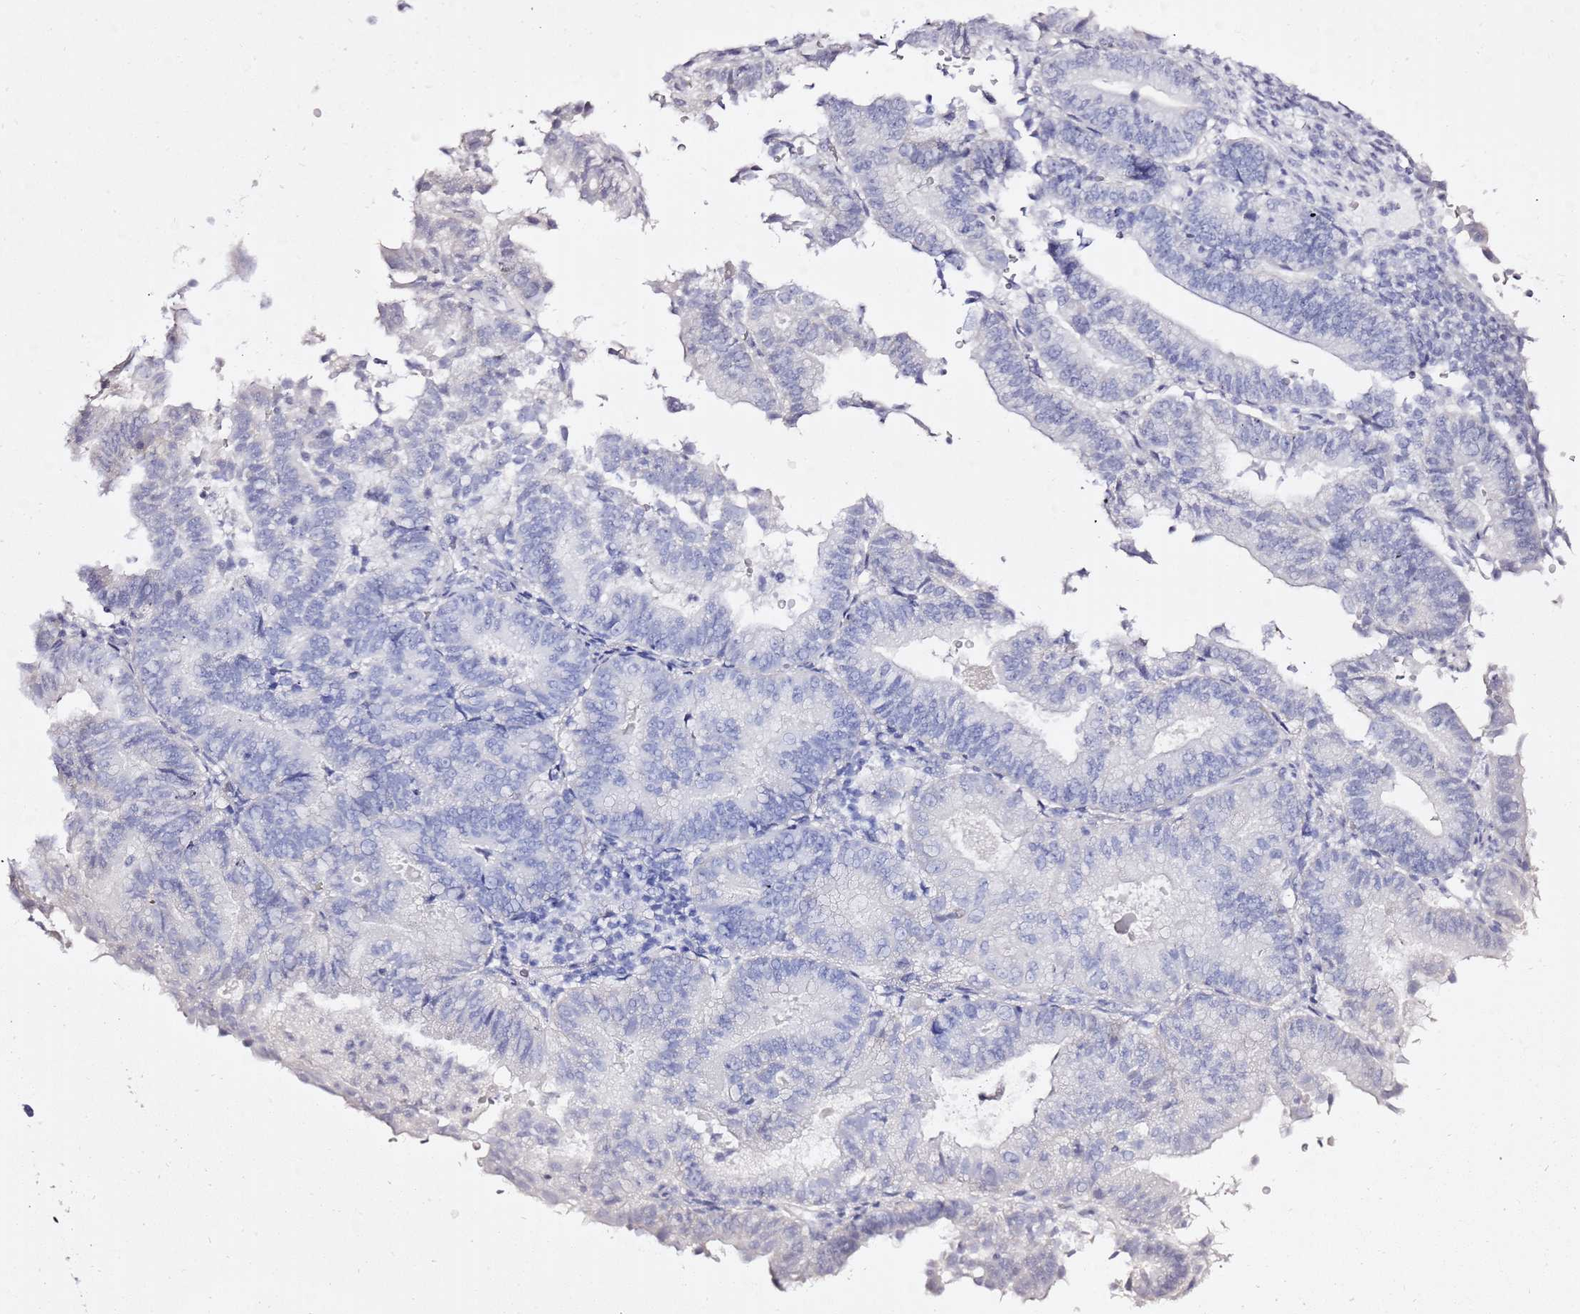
{"staining": {"intensity": "negative", "quantity": "none", "location": "none"}, "tissue": "endometrial cancer", "cell_type": "Tumor cells", "image_type": "cancer", "snomed": [{"axis": "morphology", "description": "Adenocarcinoma, NOS"}, {"axis": "topography", "description": "Endometrium"}], "caption": "DAB immunohistochemical staining of endometrial cancer (adenocarcinoma) displays no significant staining in tumor cells.", "gene": "LIPF", "patient": {"sex": "female", "age": 70}}